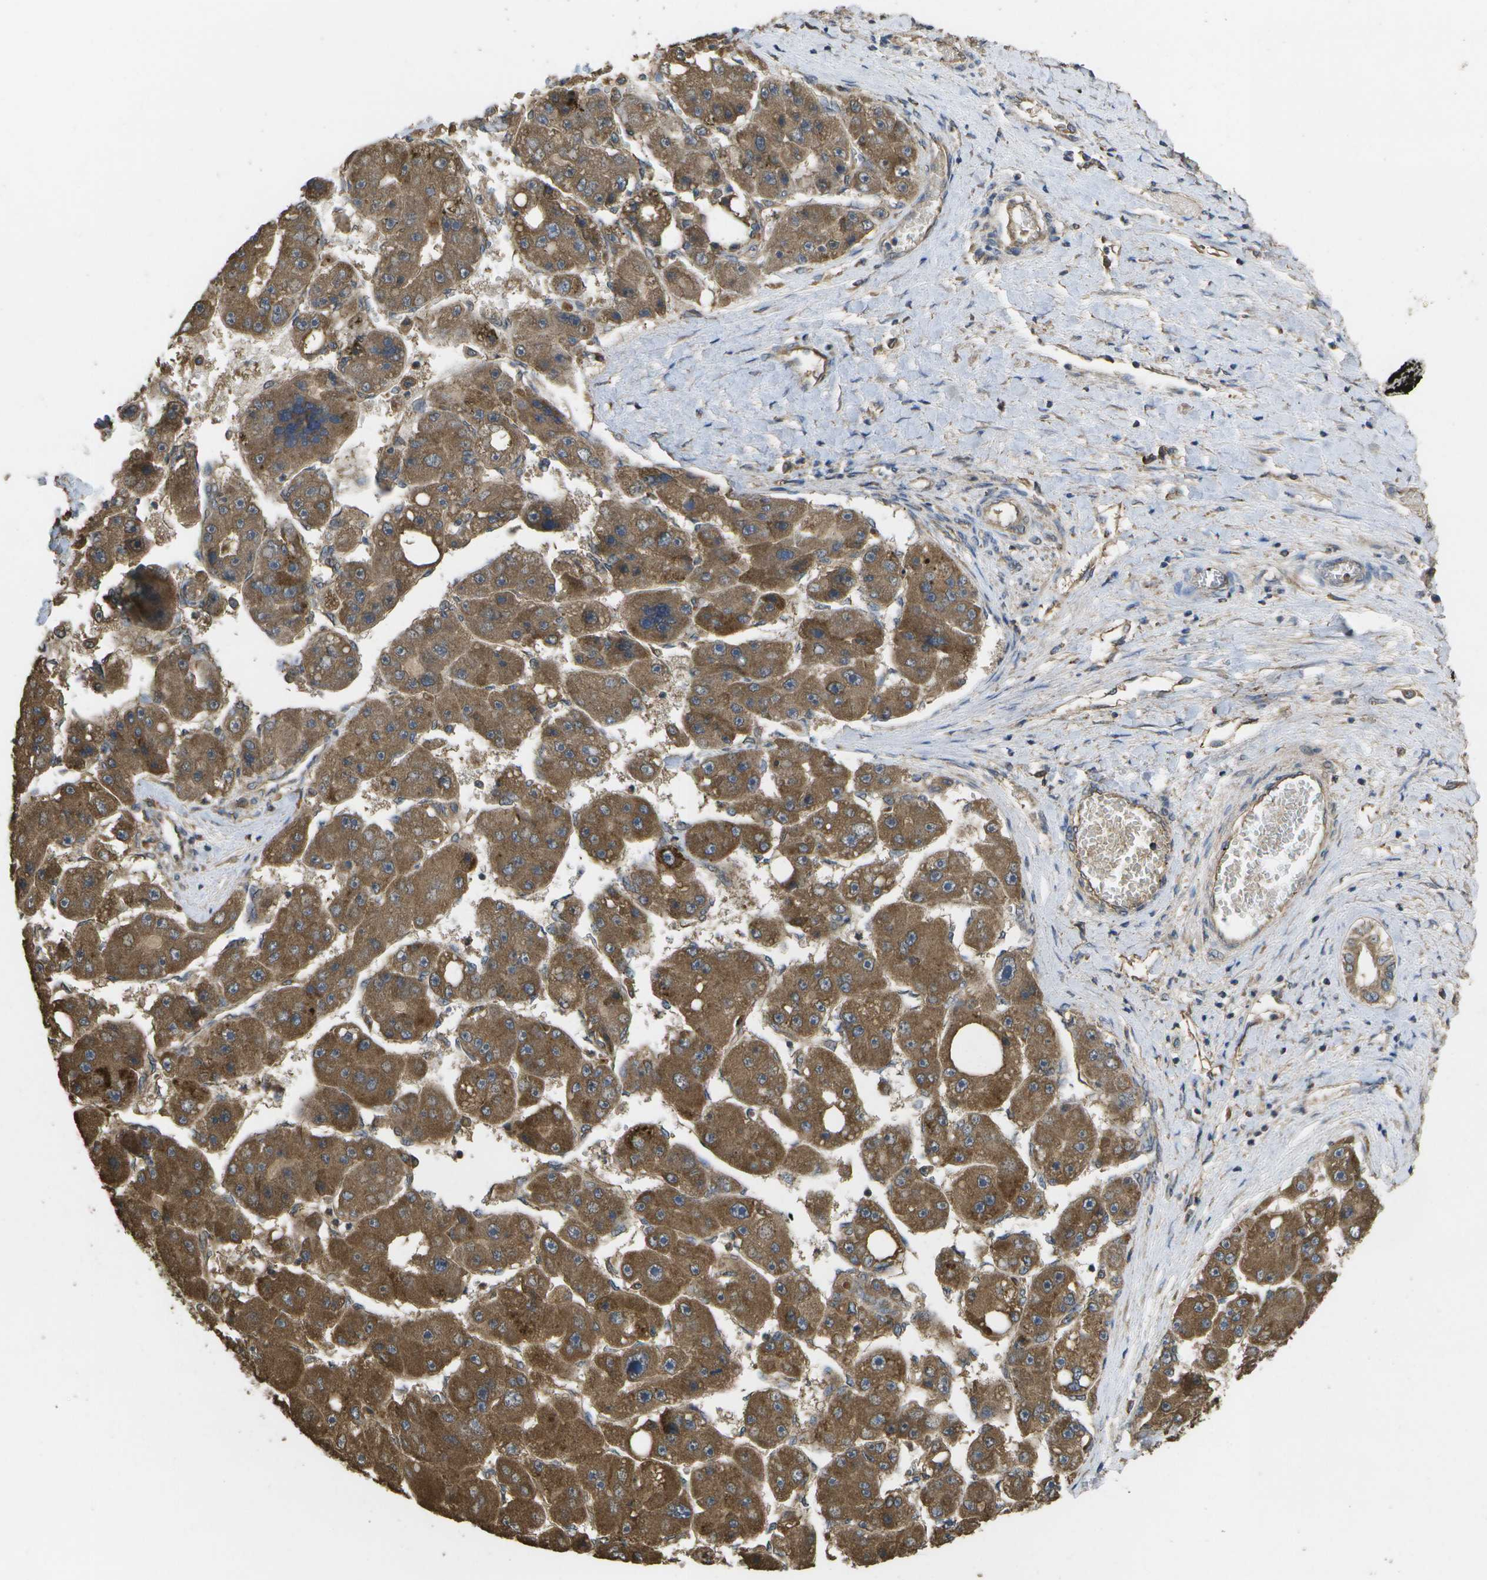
{"staining": {"intensity": "moderate", "quantity": ">75%", "location": "cytoplasmic/membranous"}, "tissue": "liver cancer", "cell_type": "Tumor cells", "image_type": "cancer", "snomed": [{"axis": "morphology", "description": "Carcinoma, Hepatocellular, NOS"}, {"axis": "topography", "description": "Liver"}], "caption": "Human hepatocellular carcinoma (liver) stained with a protein marker displays moderate staining in tumor cells.", "gene": "SACS", "patient": {"sex": "female", "age": 61}}